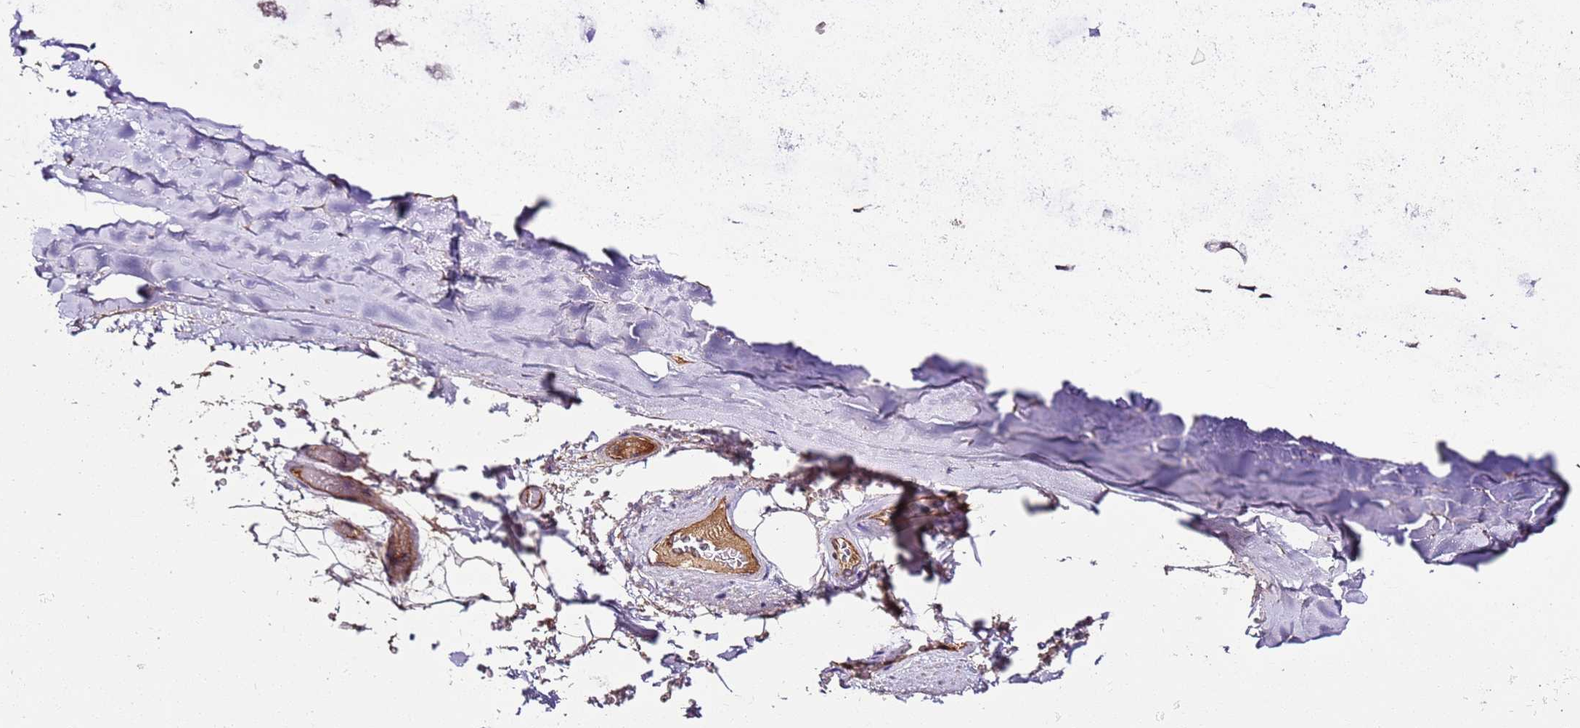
{"staining": {"intensity": "negative", "quantity": "none", "location": "none"}, "tissue": "adipose tissue", "cell_type": "Adipocytes", "image_type": "normal", "snomed": [{"axis": "morphology", "description": "Normal tissue, NOS"}, {"axis": "morphology", "description": "Squamous cell carcinoma, NOS"}, {"axis": "topography", "description": "Lymph node"}, {"axis": "topography", "description": "Bronchus"}, {"axis": "topography", "description": "Lung"}], "caption": "An immunohistochemistry image of normal adipose tissue is shown. There is no staining in adipocytes of adipose tissue. The staining was performed using DAB to visualize the protein expression in brown, while the nuclei were stained in blue with hematoxylin (Magnification: 20x).", "gene": "RMND5A", "patient": {"sex": "male", "age": 66}}